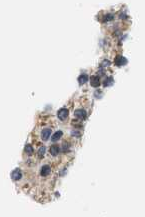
{"staining": {"intensity": "moderate", "quantity": ">75%", "location": "cytoplasmic/membranous"}, "tissue": "parathyroid gland", "cell_type": "Glandular cells", "image_type": "normal", "snomed": [{"axis": "morphology", "description": "Normal tissue, NOS"}, {"axis": "morphology", "description": "Adenoma, NOS"}, {"axis": "topography", "description": "Parathyroid gland"}], "caption": "The image demonstrates staining of normal parathyroid gland, revealing moderate cytoplasmic/membranous protein expression (brown color) within glandular cells.", "gene": "SVOP", "patient": {"sex": "female", "age": 64}}